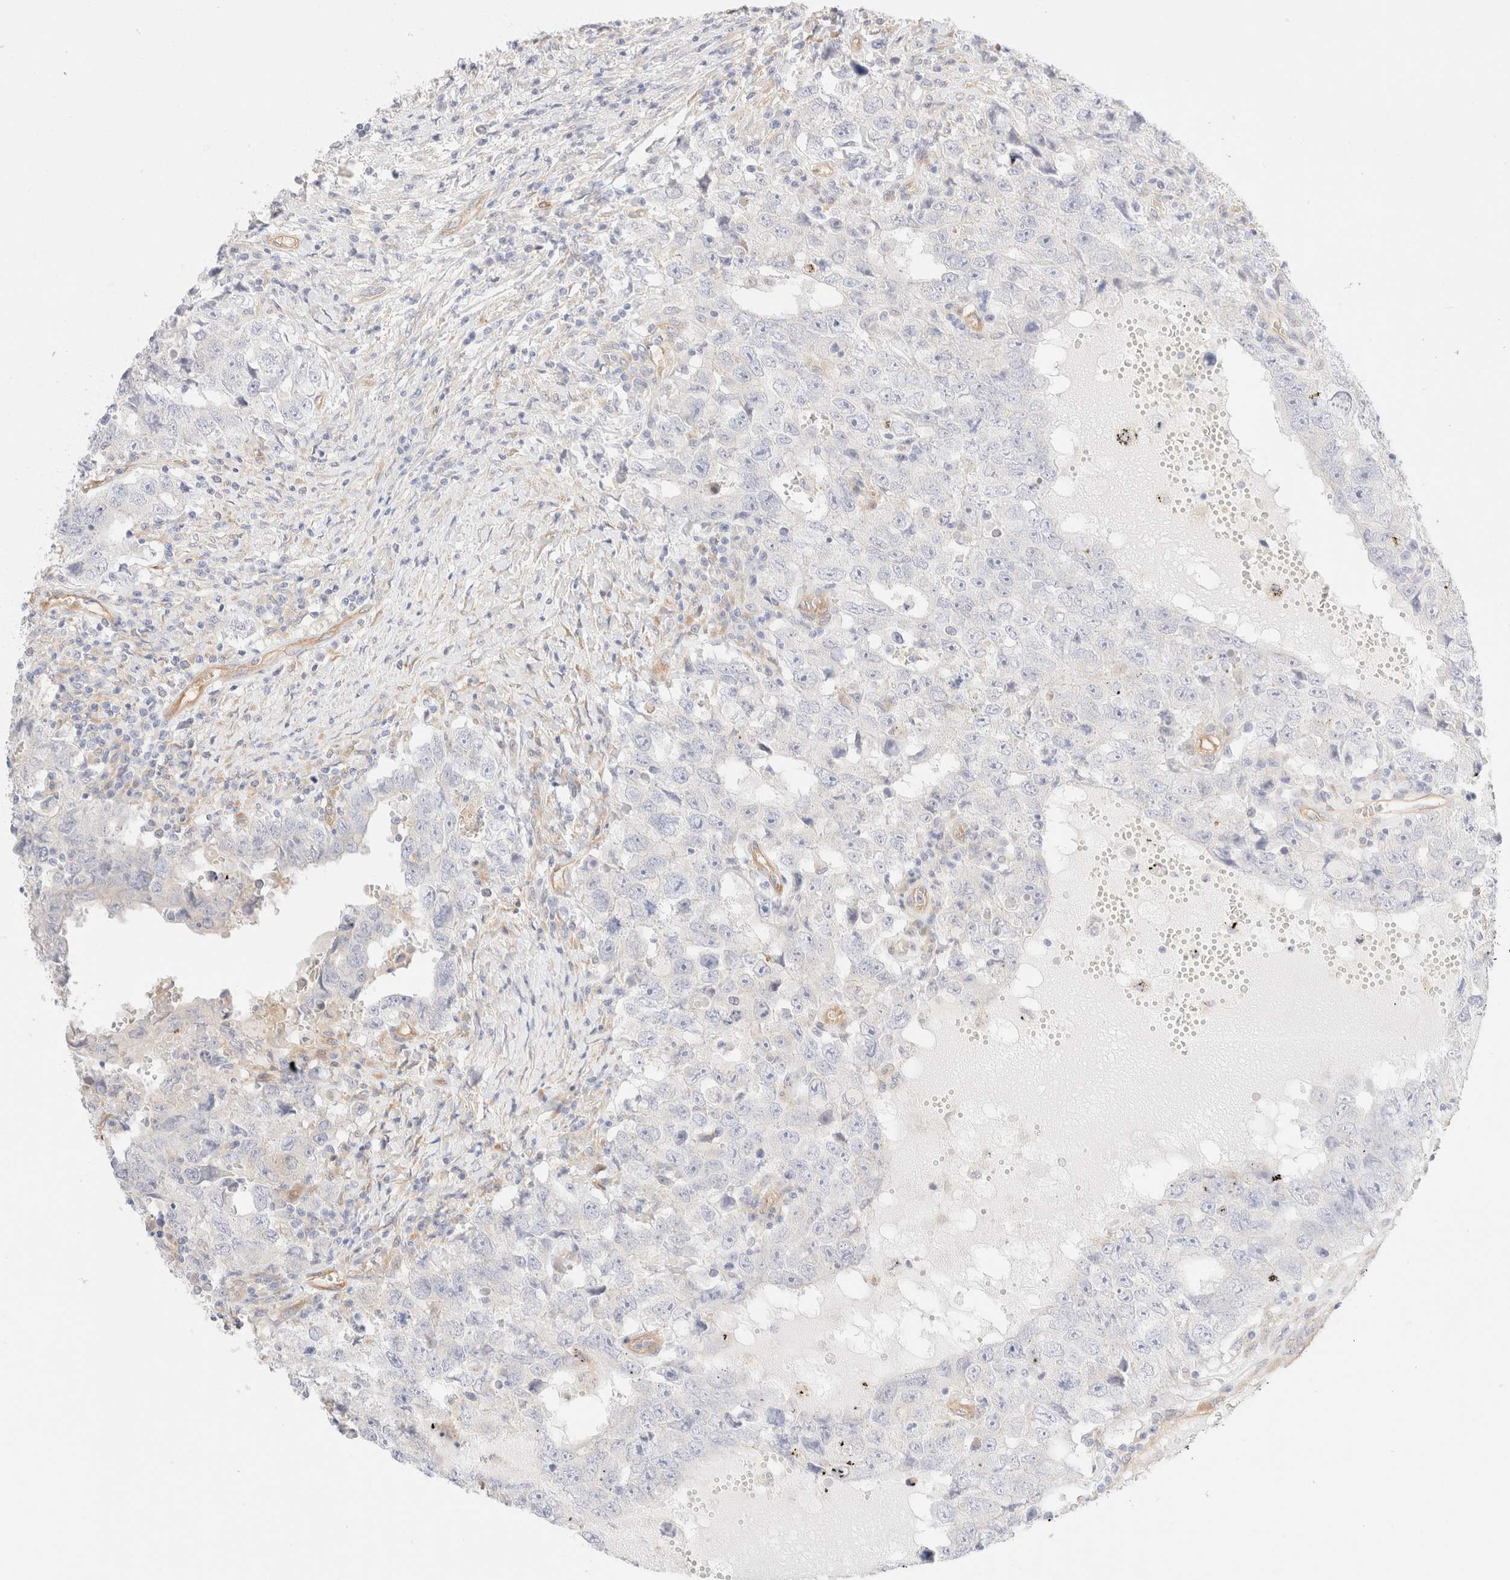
{"staining": {"intensity": "negative", "quantity": "none", "location": "none"}, "tissue": "testis cancer", "cell_type": "Tumor cells", "image_type": "cancer", "snomed": [{"axis": "morphology", "description": "Carcinoma, Embryonal, NOS"}, {"axis": "topography", "description": "Testis"}], "caption": "High magnification brightfield microscopy of testis cancer stained with DAB (3,3'-diaminobenzidine) (brown) and counterstained with hematoxylin (blue): tumor cells show no significant staining.", "gene": "NIBAN2", "patient": {"sex": "male", "age": 26}}